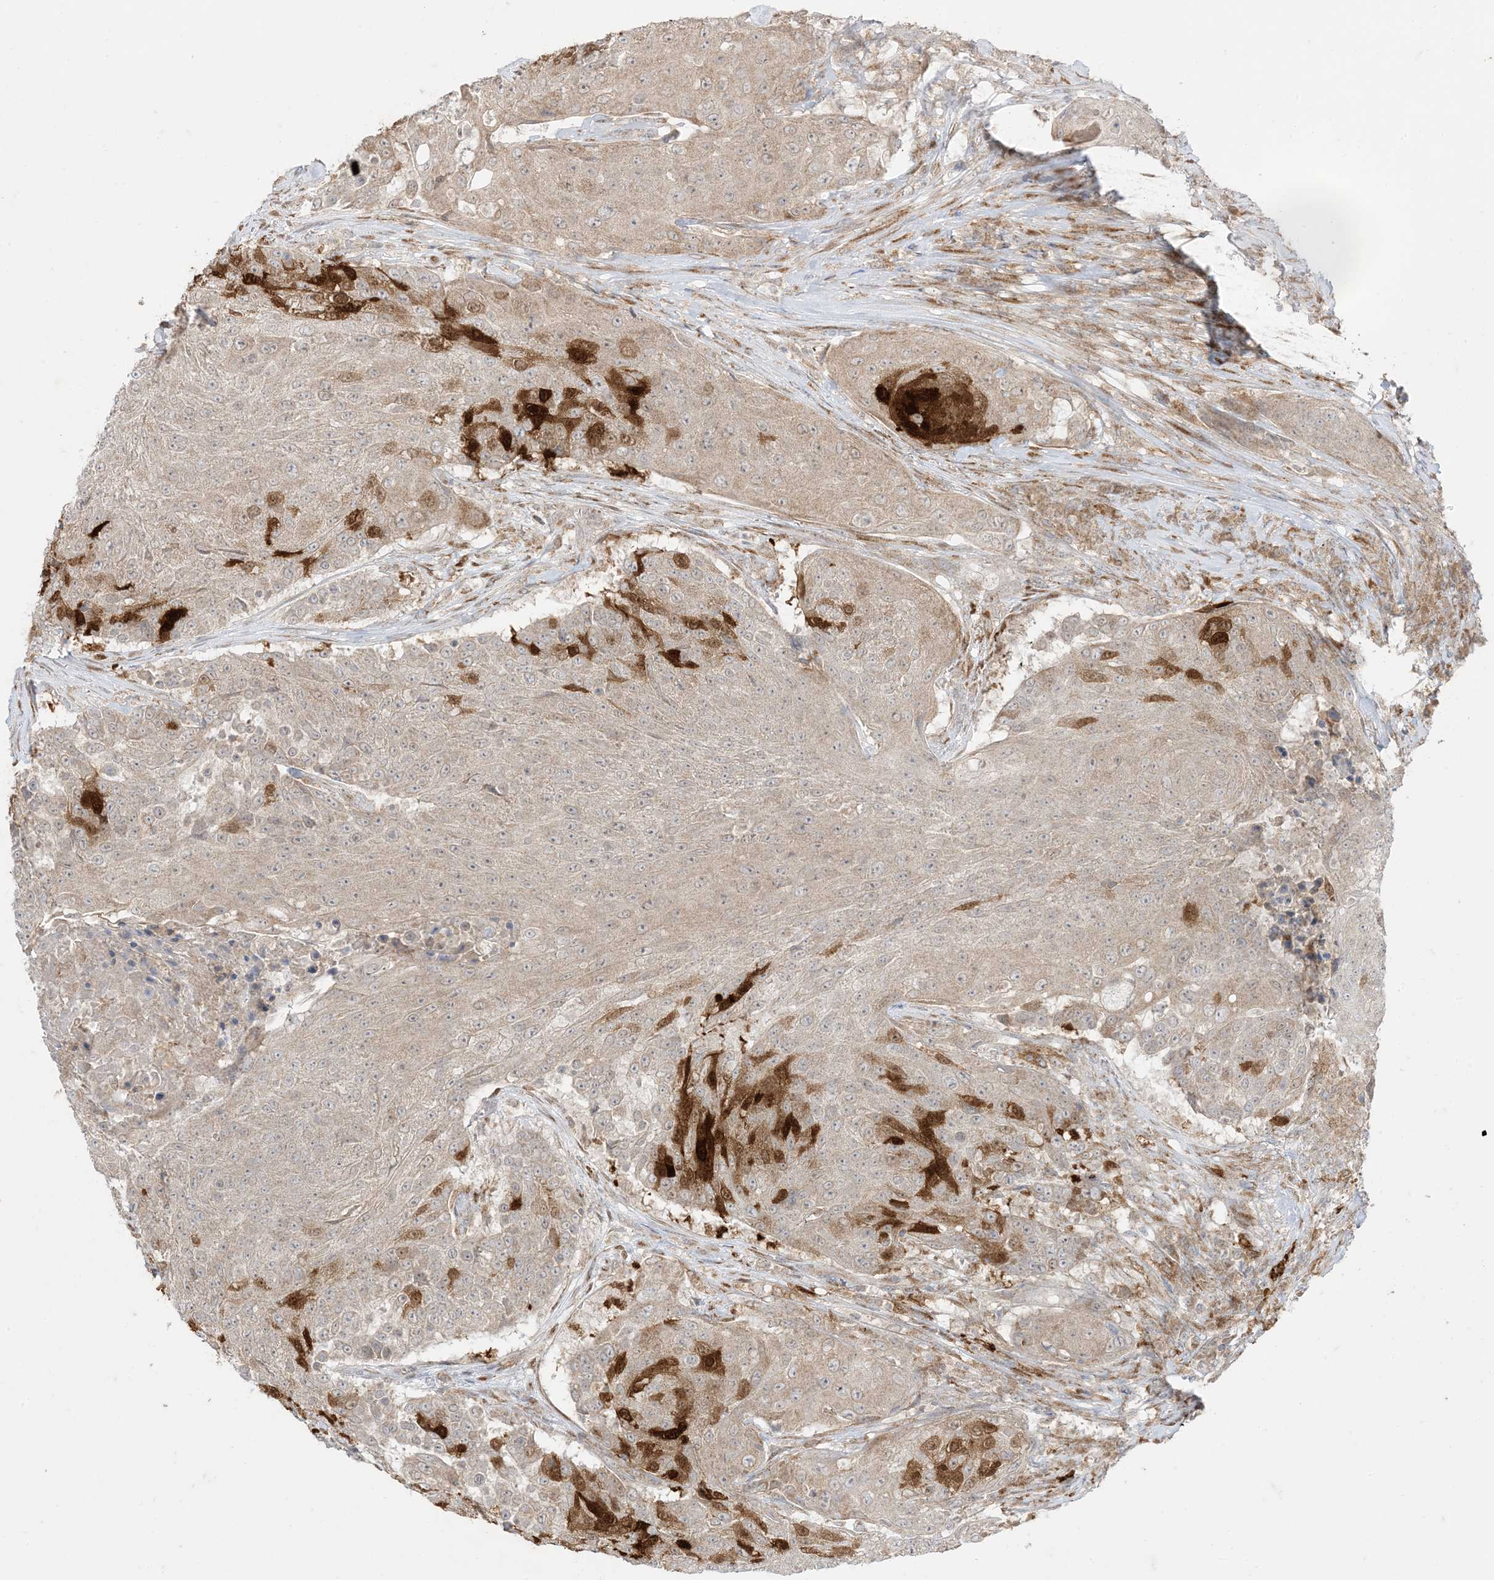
{"staining": {"intensity": "strong", "quantity": "<25%", "location": "cytoplasmic/membranous"}, "tissue": "urothelial cancer", "cell_type": "Tumor cells", "image_type": "cancer", "snomed": [{"axis": "morphology", "description": "Urothelial carcinoma, High grade"}, {"axis": "topography", "description": "Urinary bladder"}], "caption": "Immunohistochemical staining of human urothelial cancer reveals strong cytoplasmic/membranous protein positivity in approximately <25% of tumor cells. (Brightfield microscopy of DAB IHC at high magnification).", "gene": "ODC1", "patient": {"sex": "female", "age": 63}}